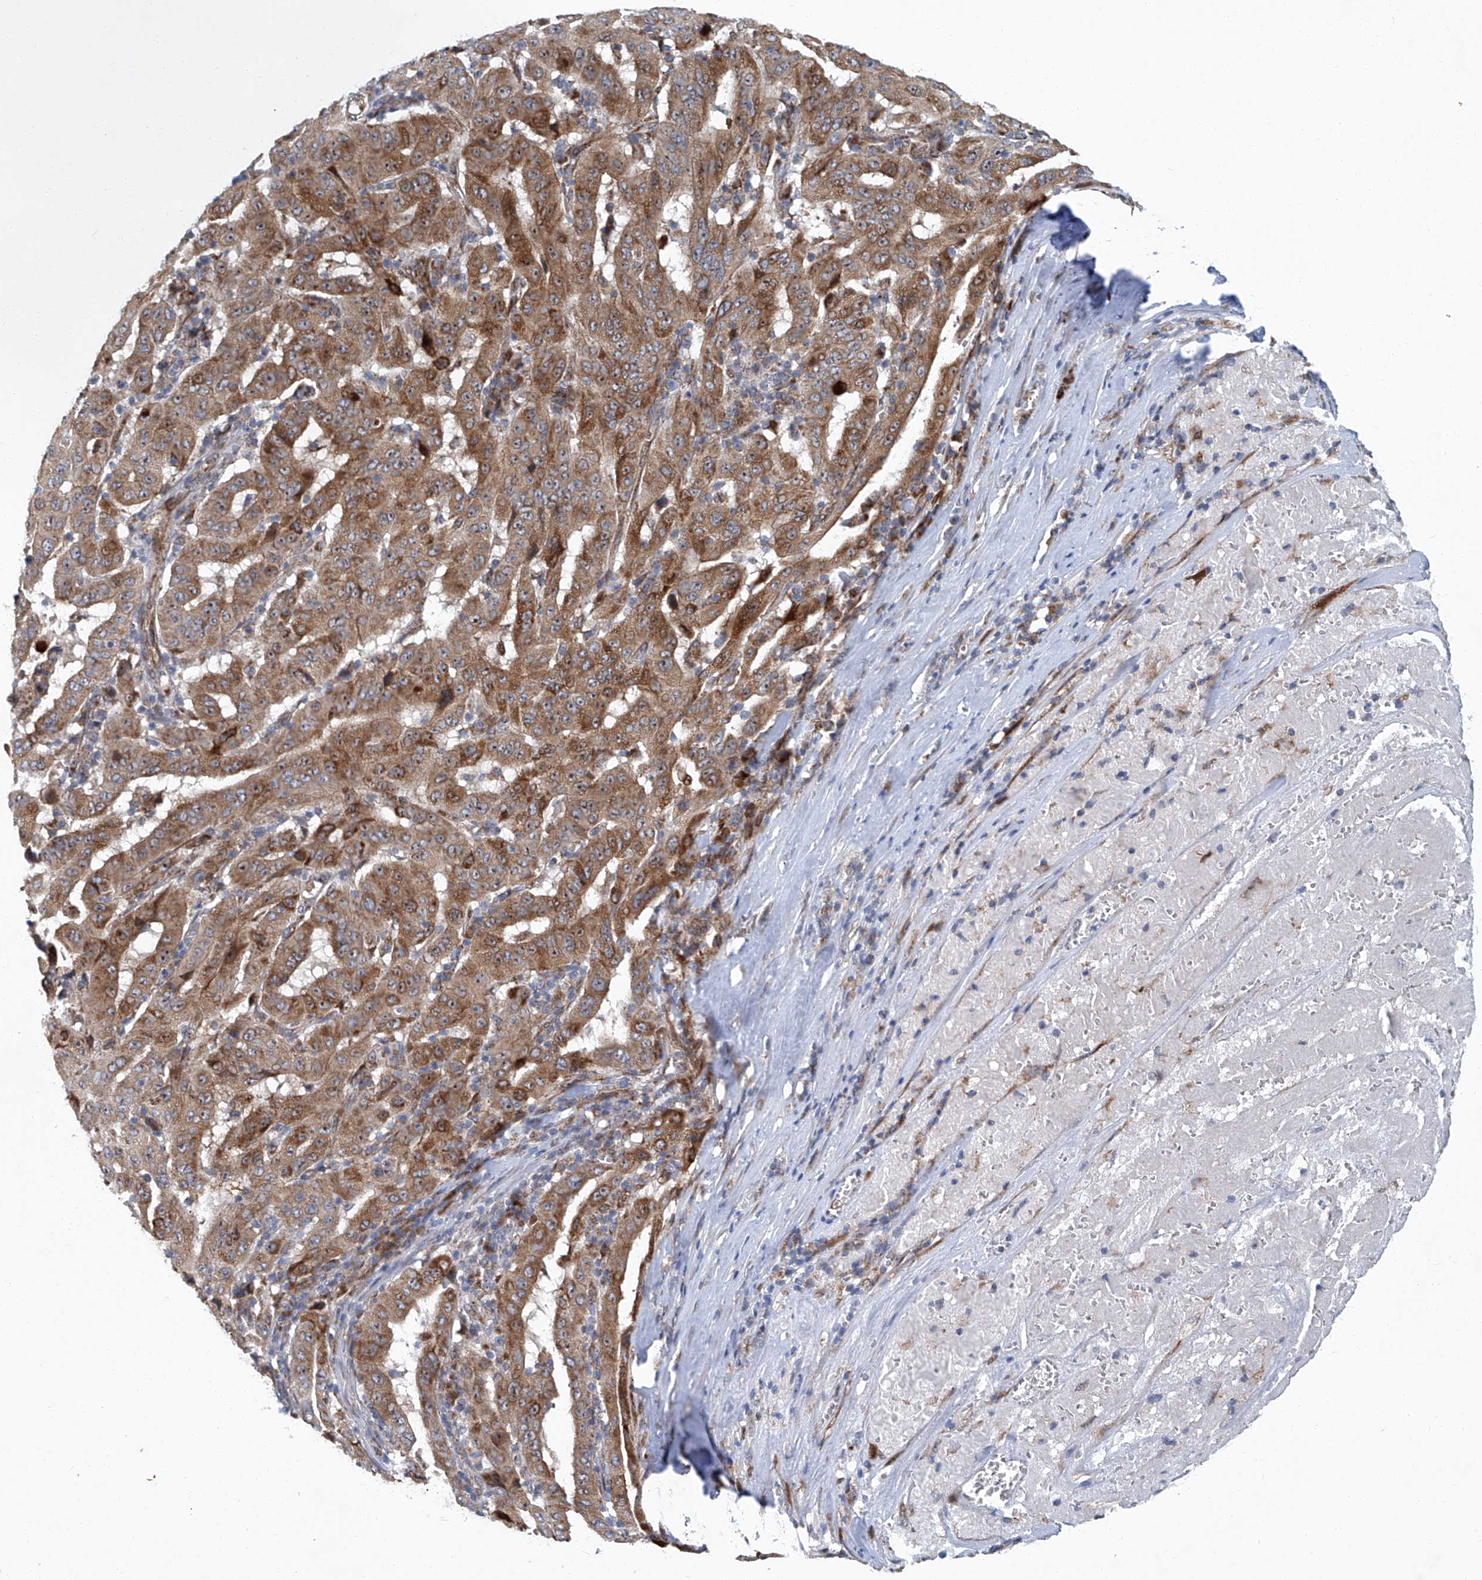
{"staining": {"intensity": "moderate", "quantity": ">75%", "location": "cytoplasmic/membranous"}, "tissue": "pancreatic cancer", "cell_type": "Tumor cells", "image_type": "cancer", "snomed": [{"axis": "morphology", "description": "Adenocarcinoma, NOS"}, {"axis": "topography", "description": "Pancreas"}], "caption": "Pancreatic adenocarcinoma stained with a protein marker exhibits moderate staining in tumor cells.", "gene": "GPR132", "patient": {"sex": "male", "age": 63}}